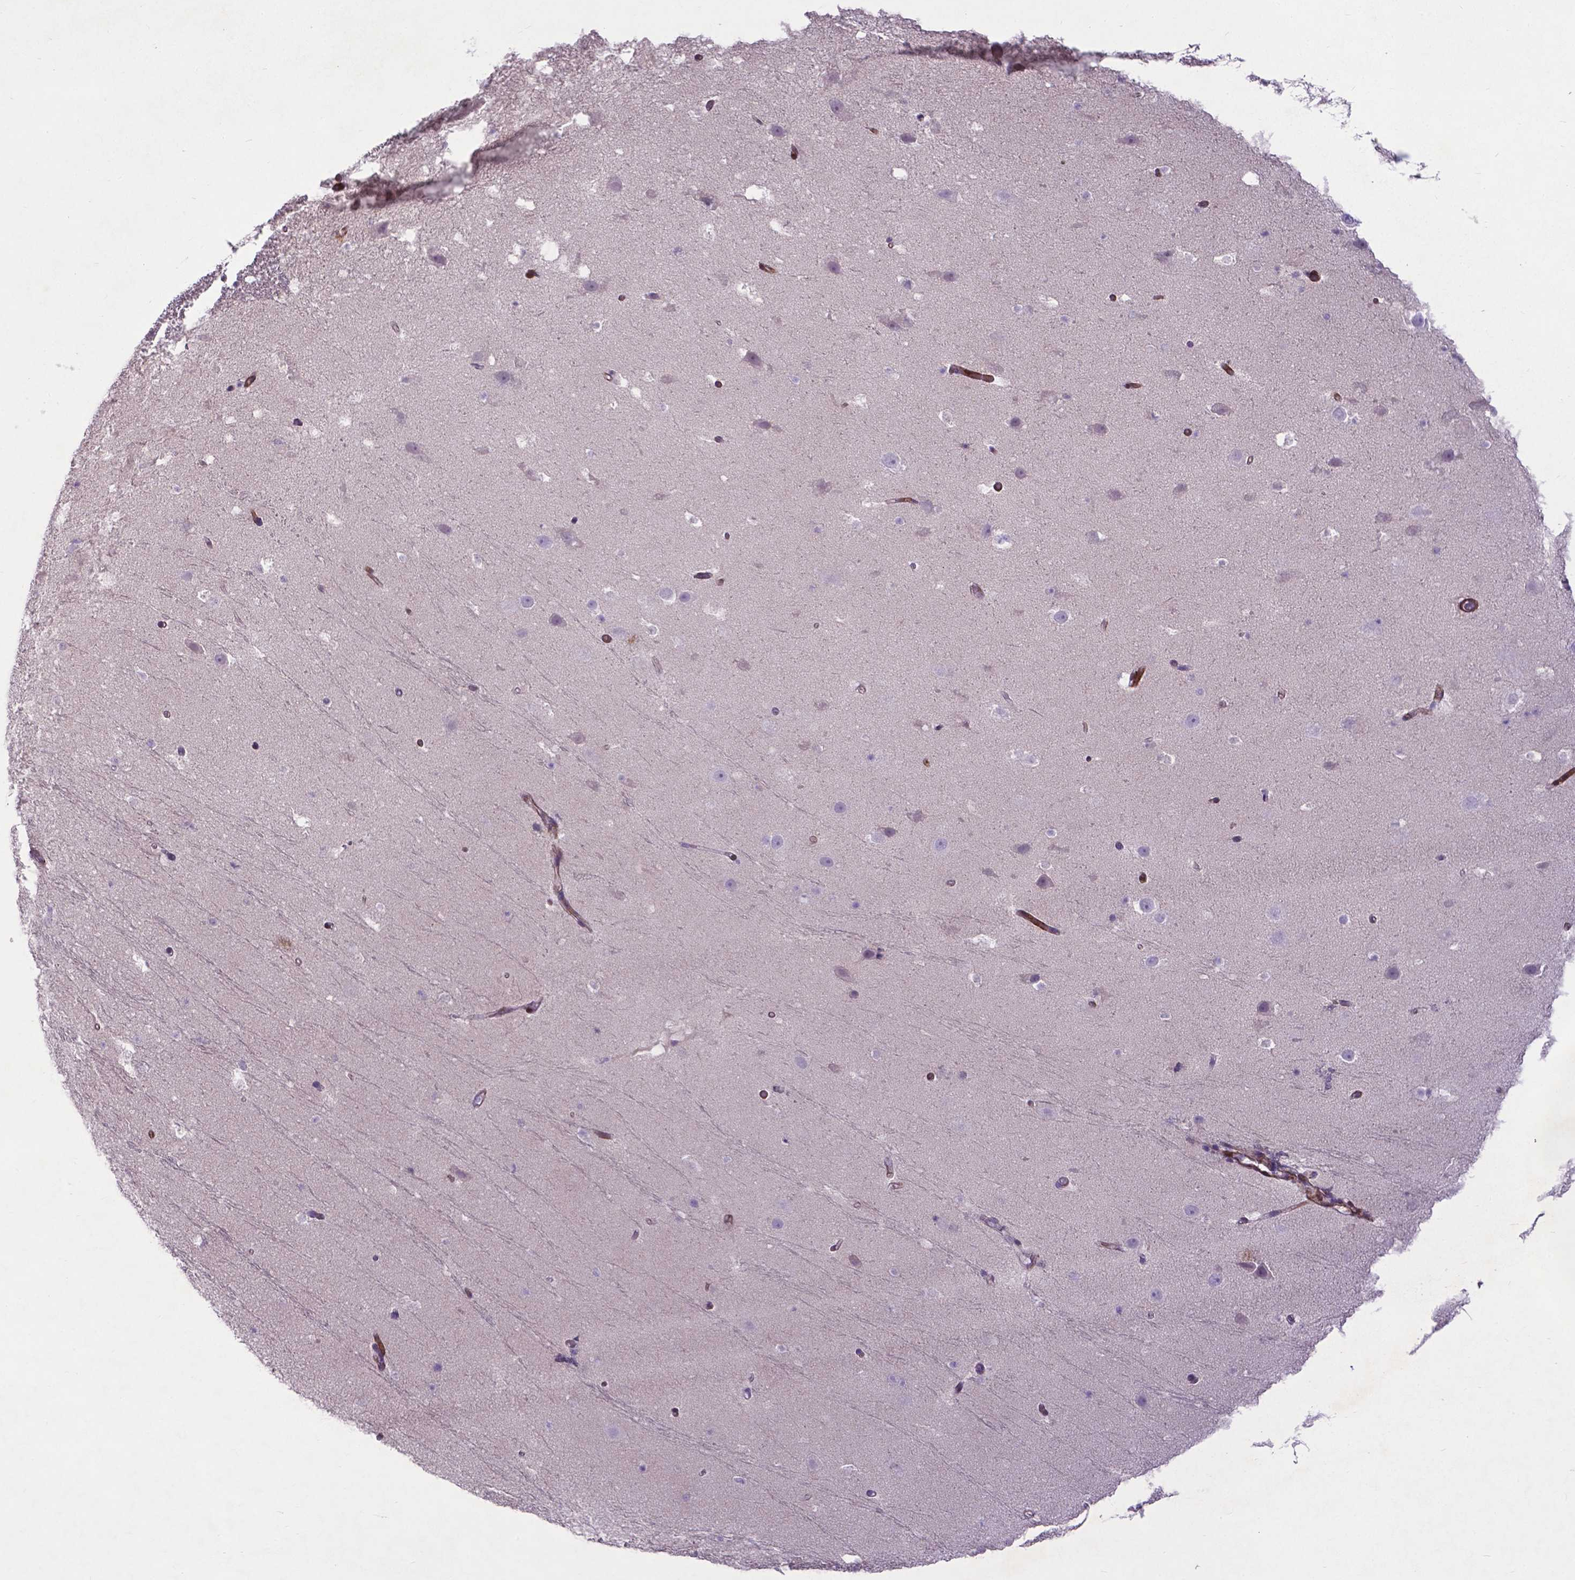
{"staining": {"intensity": "negative", "quantity": "none", "location": "none"}, "tissue": "hippocampus", "cell_type": "Glial cells", "image_type": "normal", "snomed": [{"axis": "morphology", "description": "Normal tissue, NOS"}, {"axis": "topography", "description": "Hippocampus"}], "caption": "Photomicrograph shows no significant protein staining in glial cells of benign hippocampus. Nuclei are stained in blue.", "gene": "PFKFB4", "patient": {"sex": "male", "age": 26}}